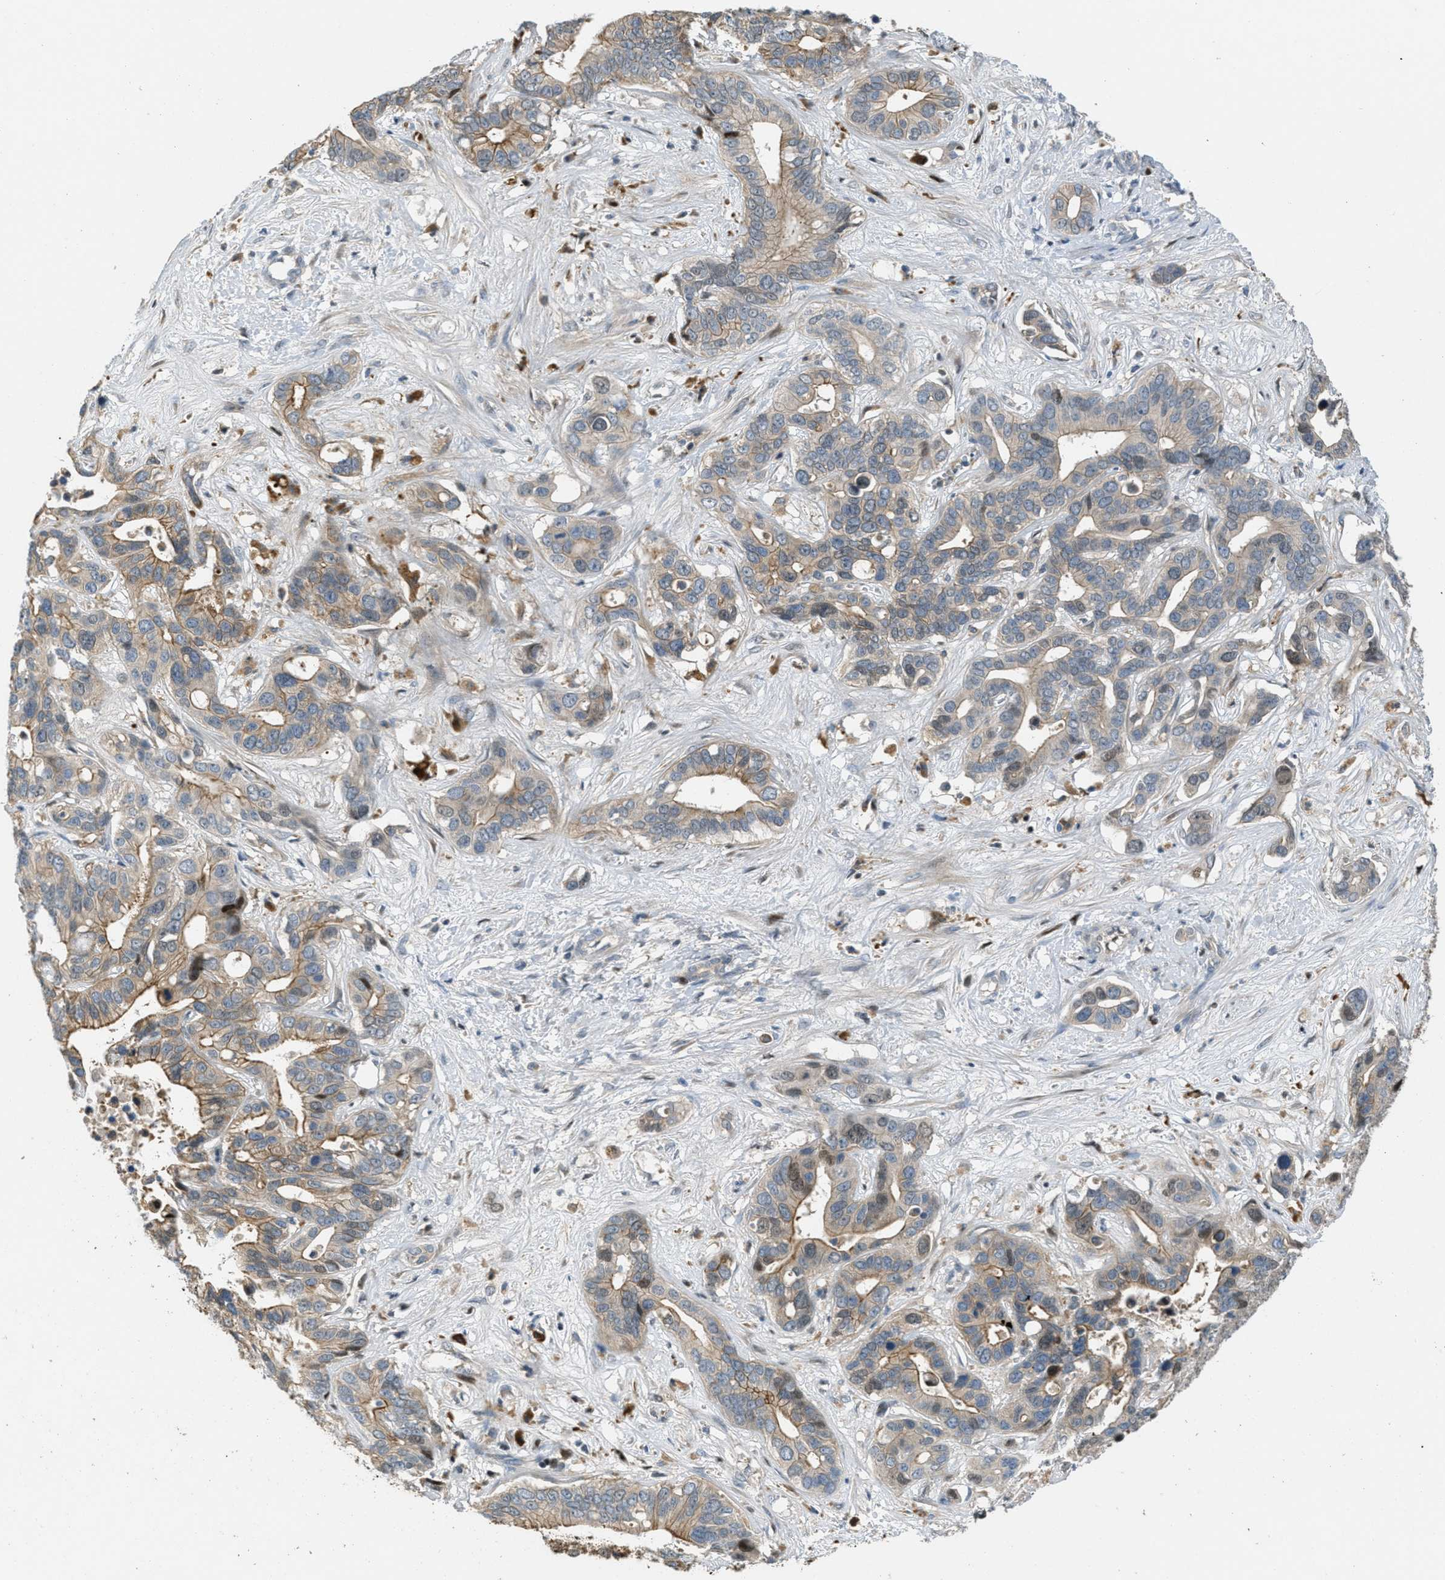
{"staining": {"intensity": "weak", "quantity": ">75%", "location": "cytoplasmic/membranous"}, "tissue": "liver cancer", "cell_type": "Tumor cells", "image_type": "cancer", "snomed": [{"axis": "morphology", "description": "Cholangiocarcinoma"}, {"axis": "topography", "description": "Liver"}], "caption": "Immunohistochemical staining of cholangiocarcinoma (liver) shows low levels of weak cytoplasmic/membranous staining in about >75% of tumor cells.", "gene": "ADCY6", "patient": {"sex": "female", "age": 65}}